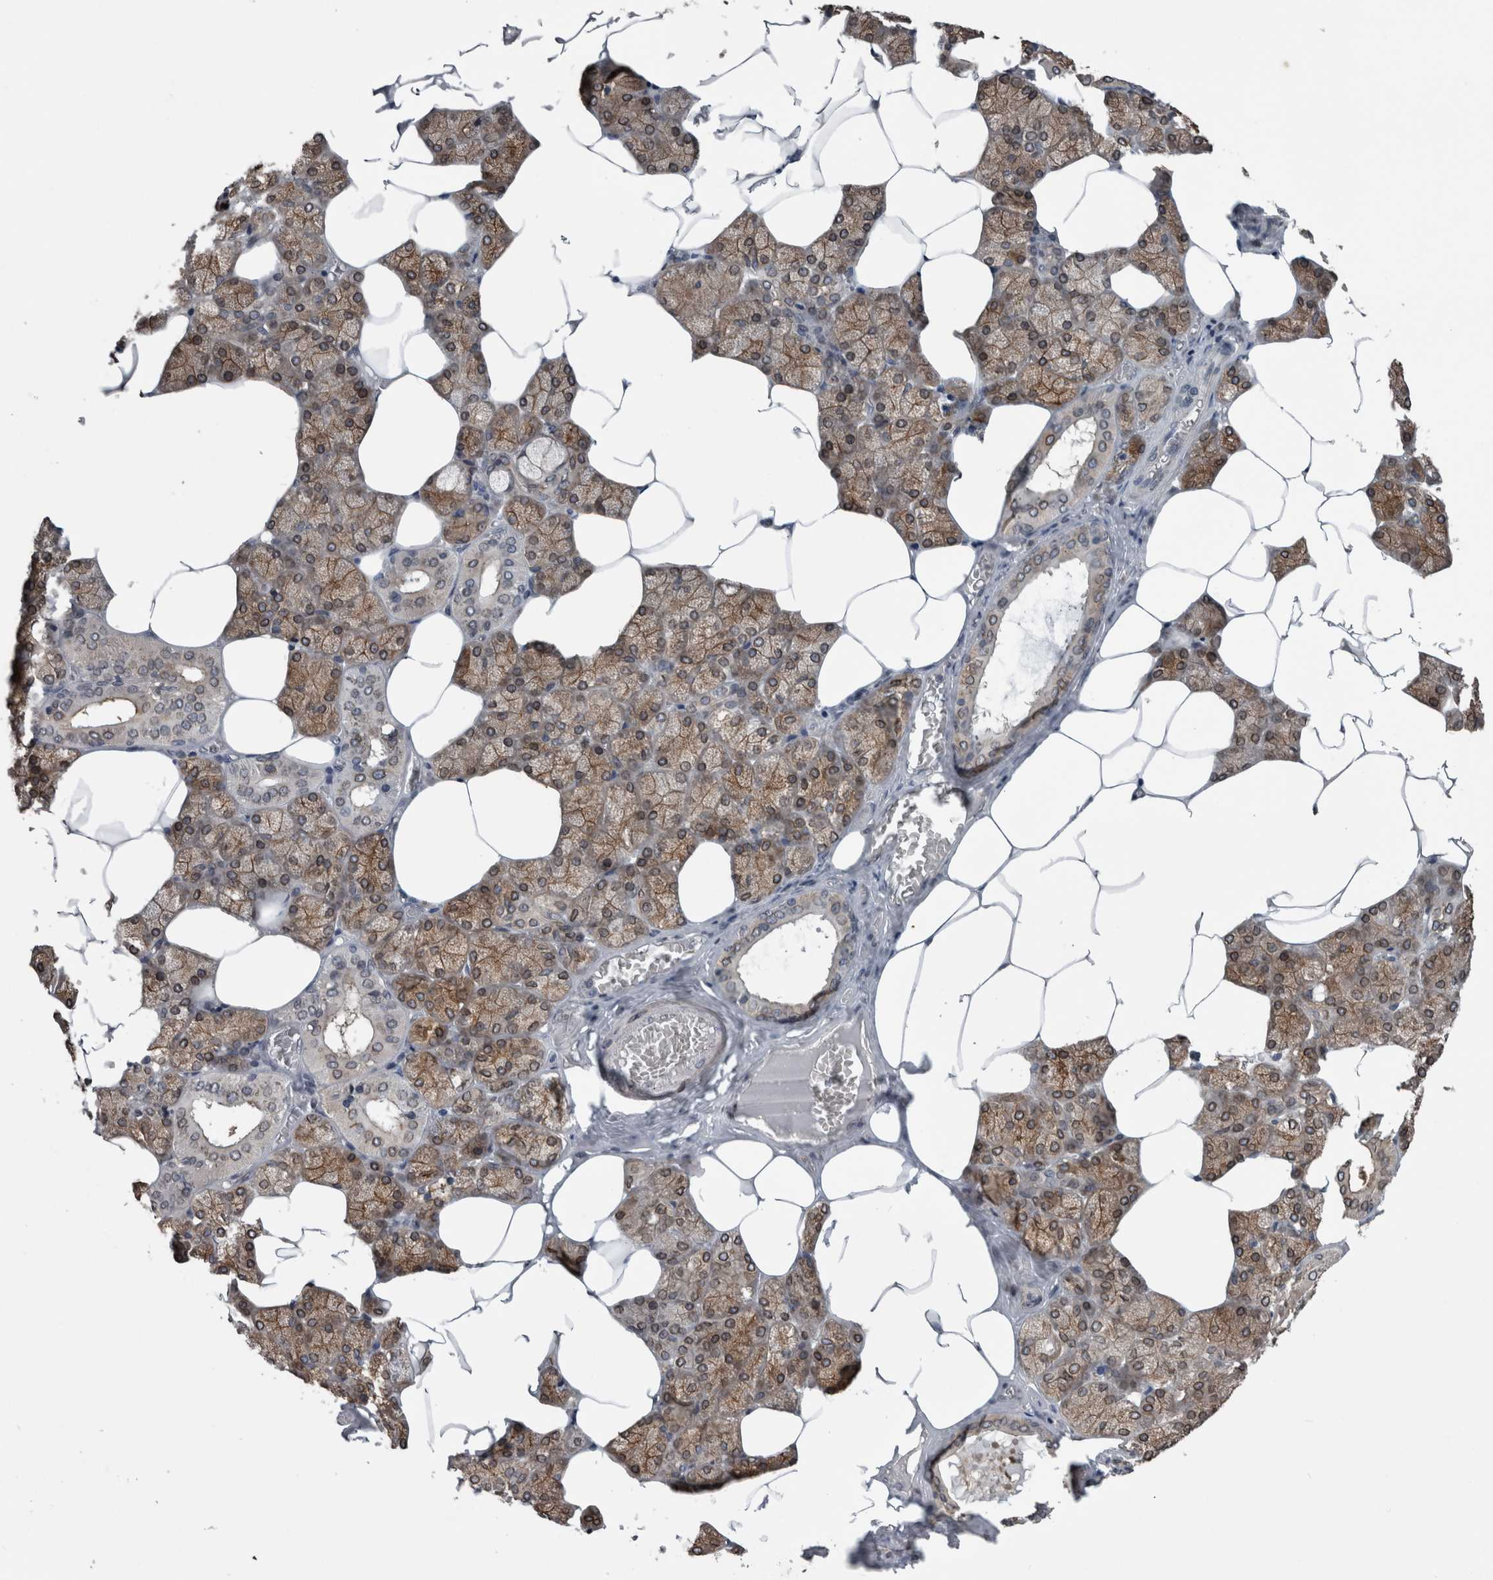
{"staining": {"intensity": "strong", "quantity": "25%-75%", "location": "cytoplasmic/membranous,nuclear"}, "tissue": "salivary gland", "cell_type": "Glandular cells", "image_type": "normal", "snomed": [{"axis": "morphology", "description": "Normal tissue, NOS"}, {"axis": "topography", "description": "Salivary gland"}], "caption": "A high amount of strong cytoplasmic/membranous,nuclear positivity is appreciated in approximately 25%-75% of glandular cells in normal salivary gland.", "gene": "RANBP2", "patient": {"sex": "male", "age": 62}}